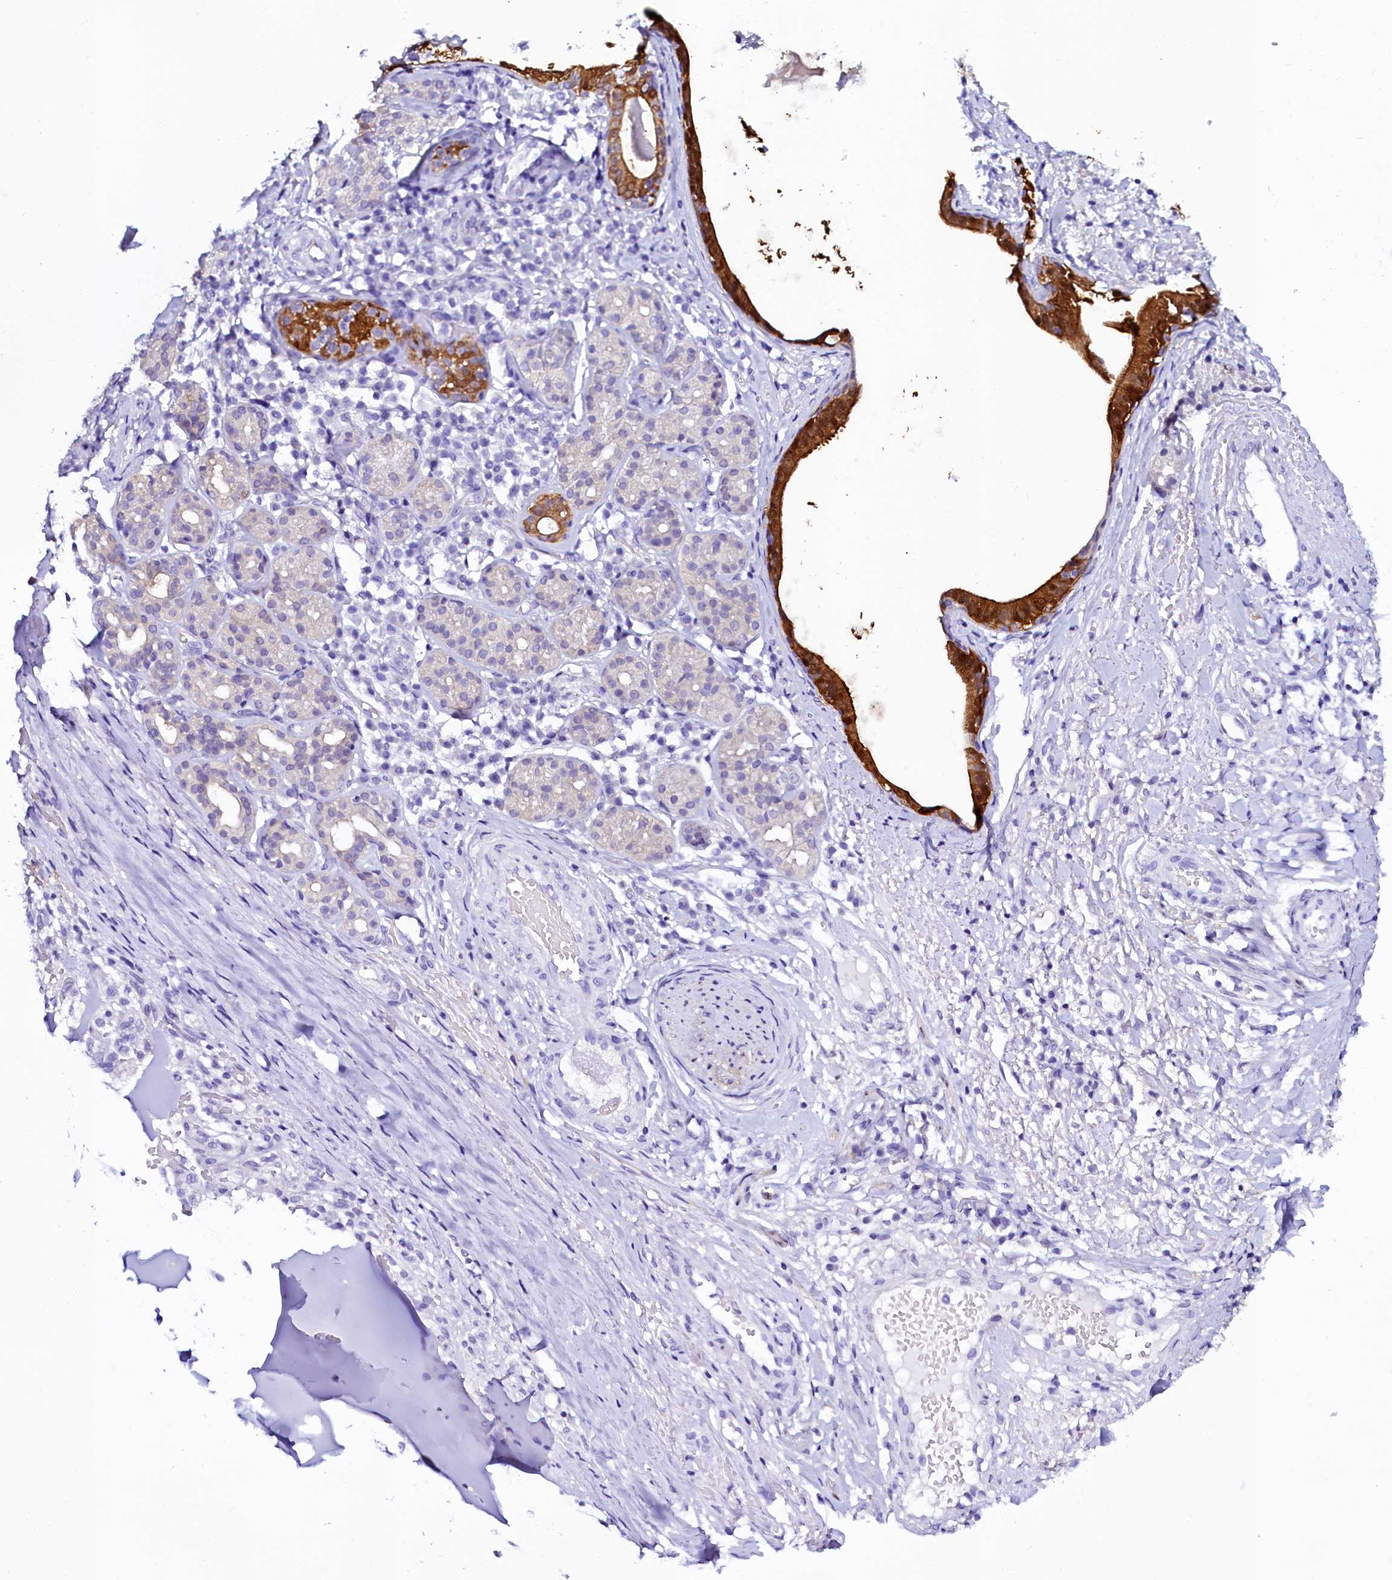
{"staining": {"intensity": "negative", "quantity": "none", "location": "none"}, "tissue": "adipose tissue", "cell_type": "Adipocytes", "image_type": "normal", "snomed": [{"axis": "morphology", "description": "Normal tissue, NOS"}, {"axis": "morphology", "description": "Basal cell carcinoma"}, {"axis": "topography", "description": "Cartilage tissue"}, {"axis": "topography", "description": "Nasopharynx"}, {"axis": "topography", "description": "Oral tissue"}], "caption": "Immunohistochemistry (IHC) of unremarkable human adipose tissue shows no staining in adipocytes.", "gene": "SORD", "patient": {"sex": "female", "age": 77}}